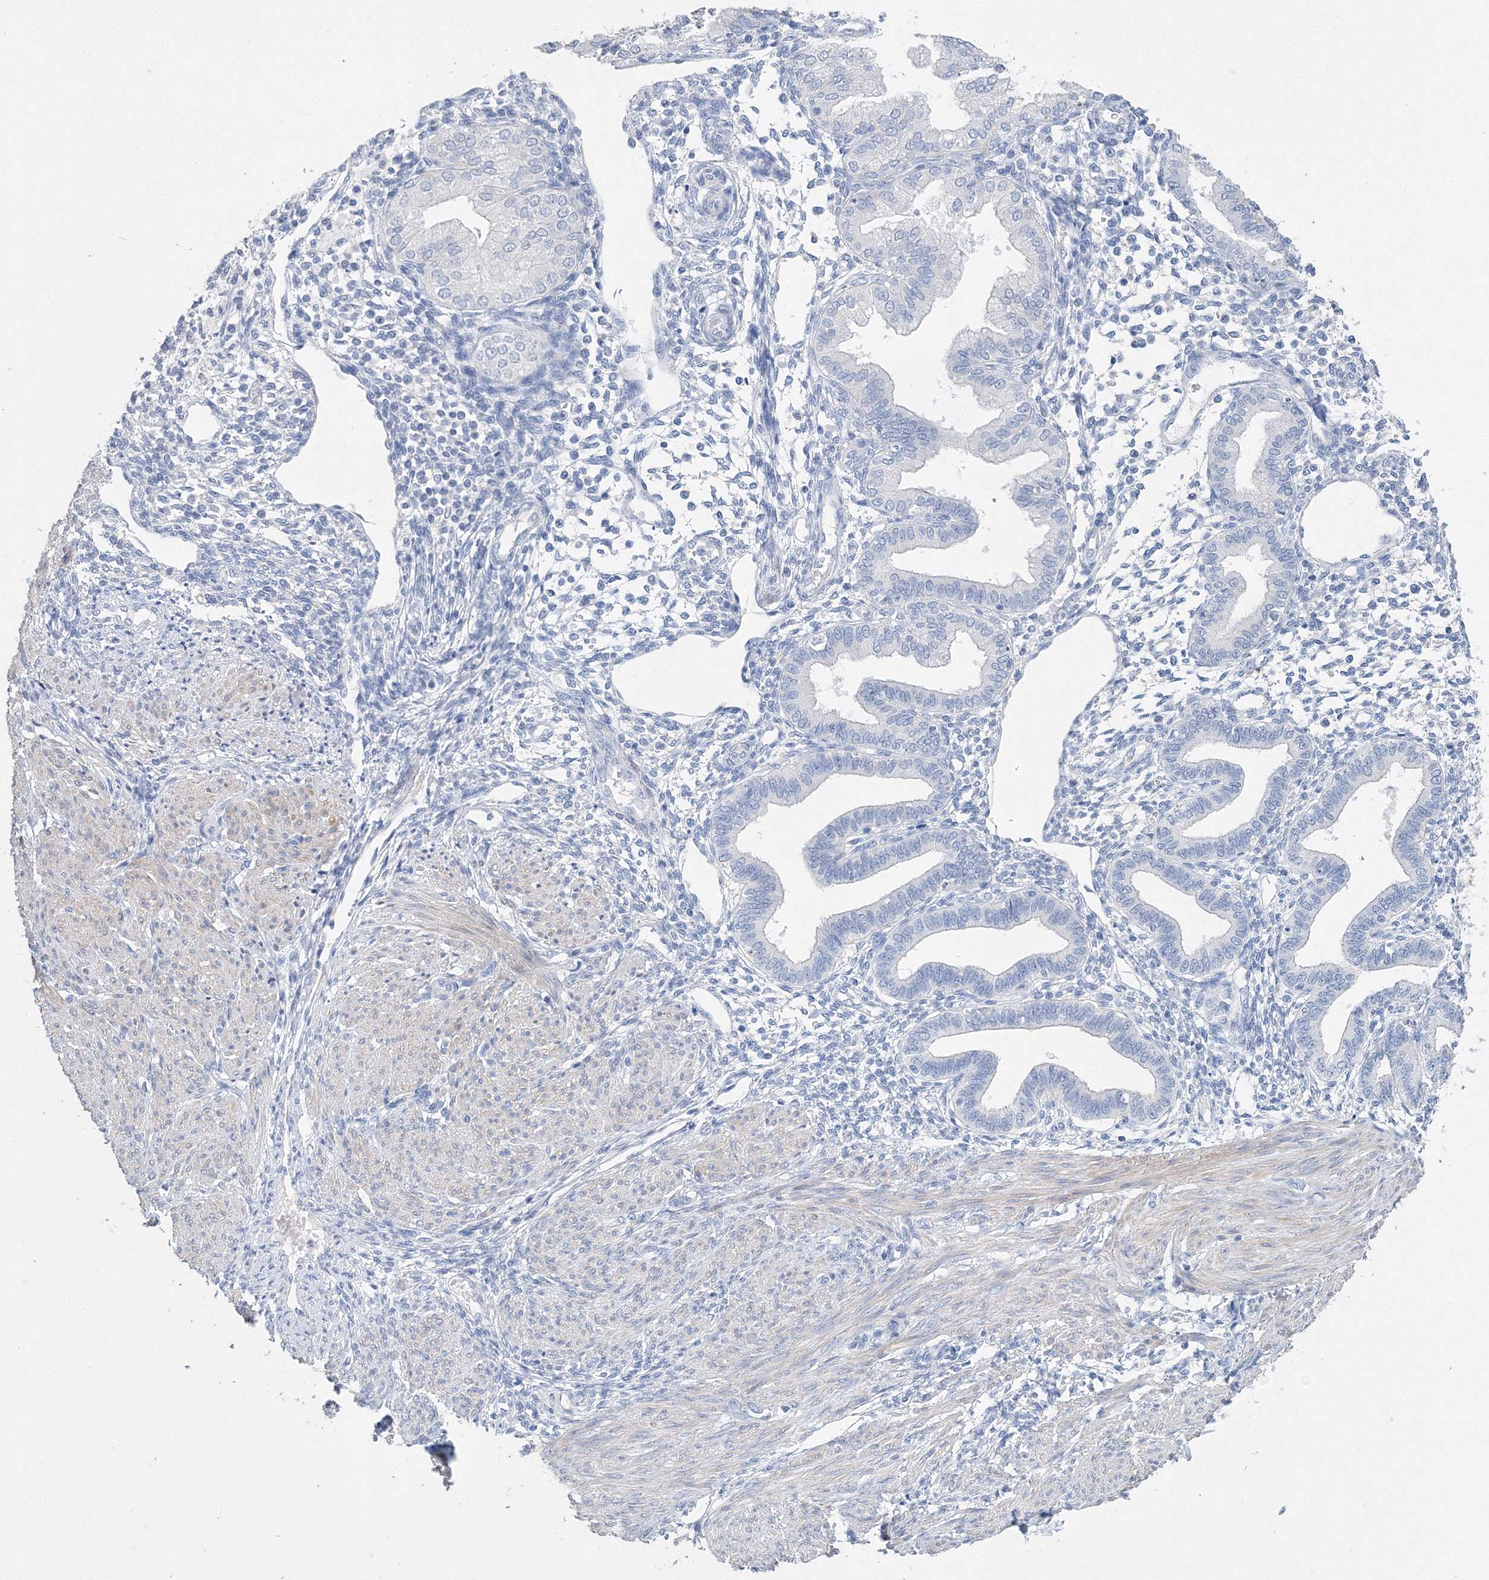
{"staining": {"intensity": "negative", "quantity": "none", "location": "none"}, "tissue": "endometrium", "cell_type": "Cells in endometrial stroma", "image_type": "normal", "snomed": [{"axis": "morphology", "description": "Normal tissue, NOS"}, {"axis": "topography", "description": "Endometrium"}], "caption": "Immunohistochemistry (IHC) histopathology image of benign endometrium: human endometrium stained with DAB (3,3'-diaminobenzidine) demonstrates no significant protein staining in cells in endometrial stroma. Nuclei are stained in blue.", "gene": "OSBPL6", "patient": {"sex": "female", "age": 53}}